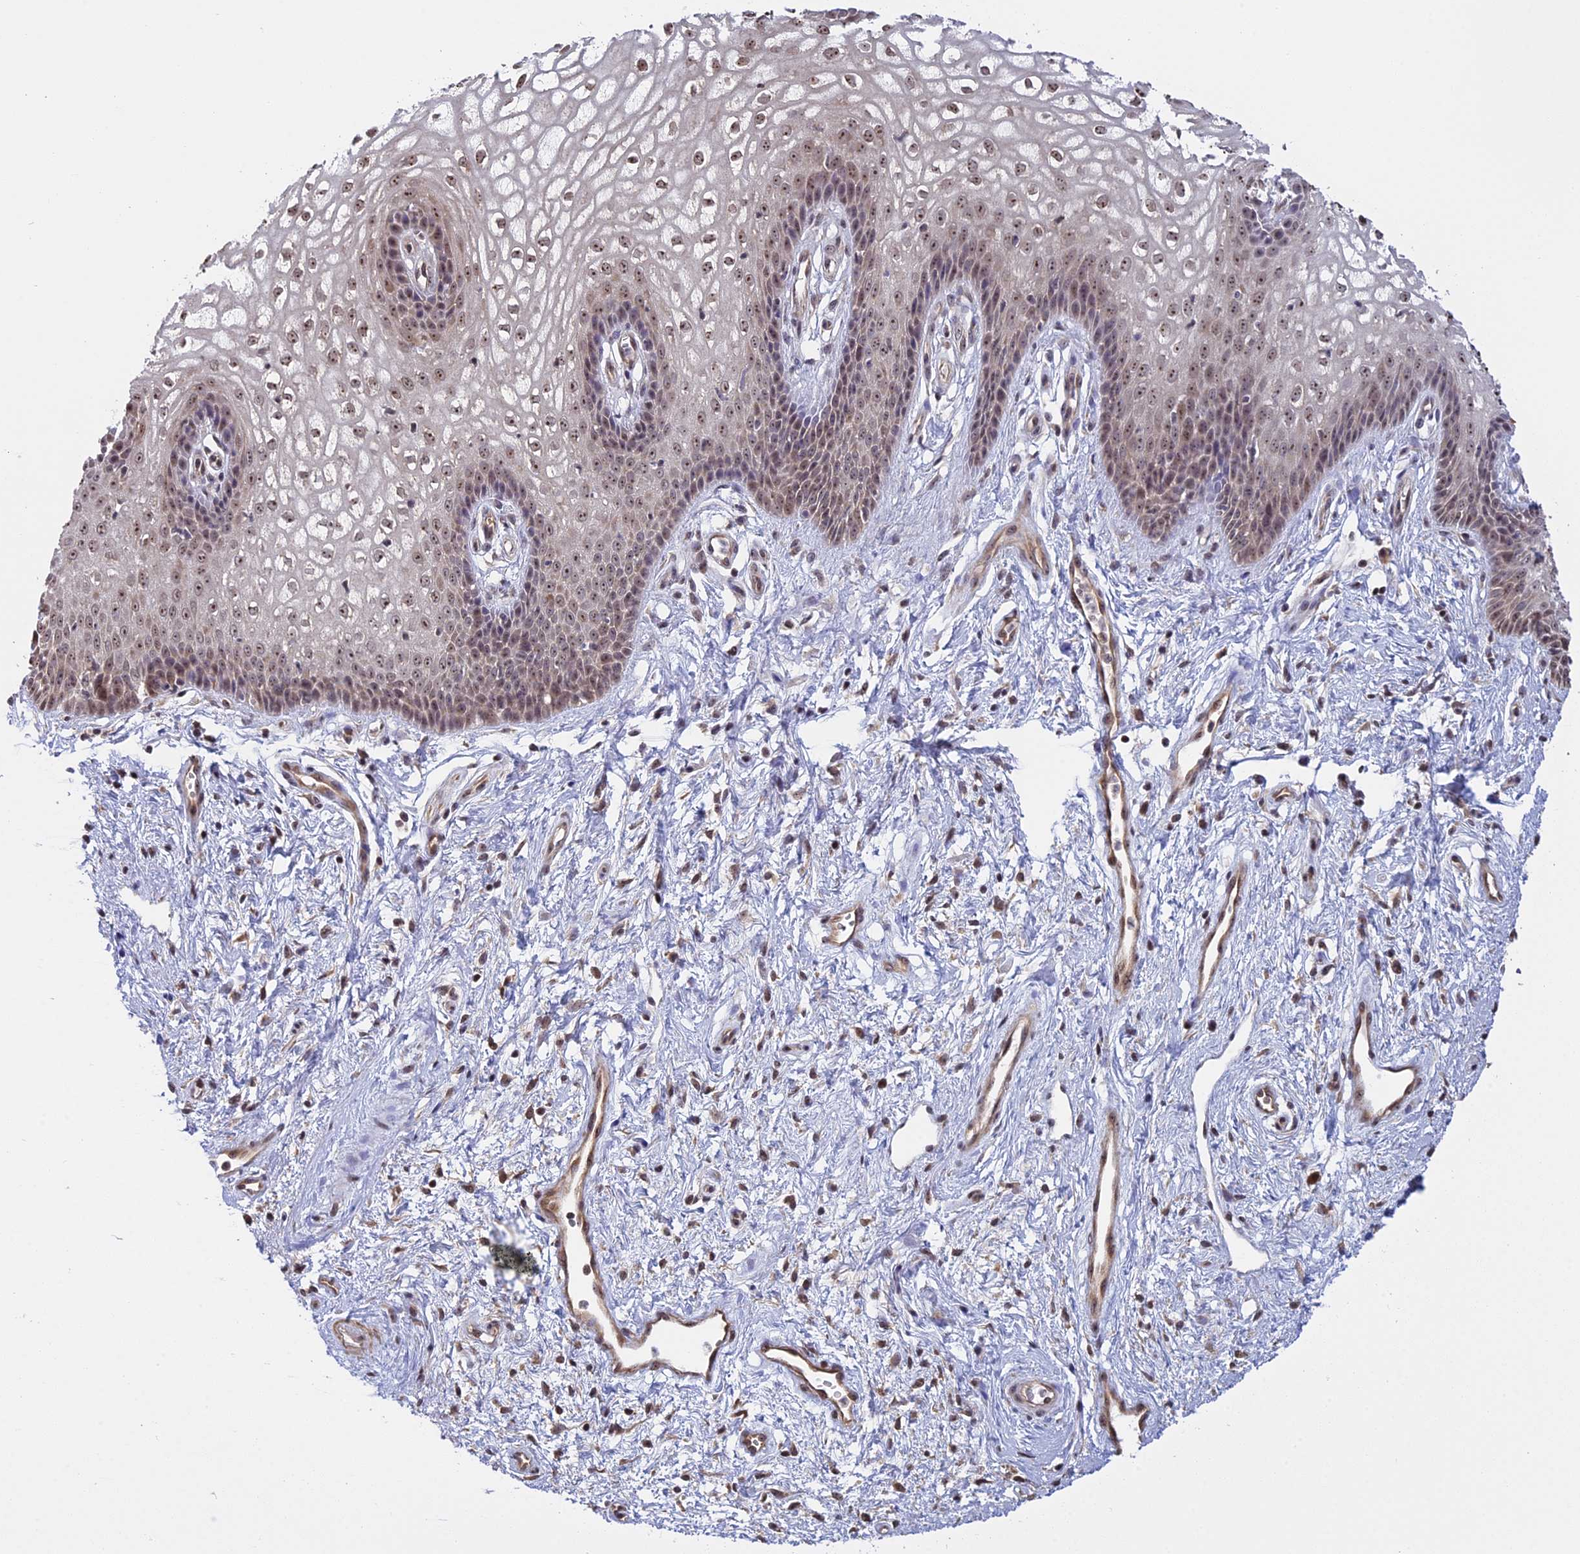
{"staining": {"intensity": "weak", "quantity": ">75%", "location": "nuclear"}, "tissue": "vagina", "cell_type": "Squamous epithelial cells", "image_type": "normal", "snomed": [{"axis": "morphology", "description": "Normal tissue, NOS"}, {"axis": "topography", "description": "Vagina"}], "caption": "This image shows immunohistochemistry (IHC) staining of normal vagina, with low weak nuclear positivity in approximately >75% of squamous epithelial cells.", "gene": "MGA", "patient": {"sex": "female", "age": 34}}